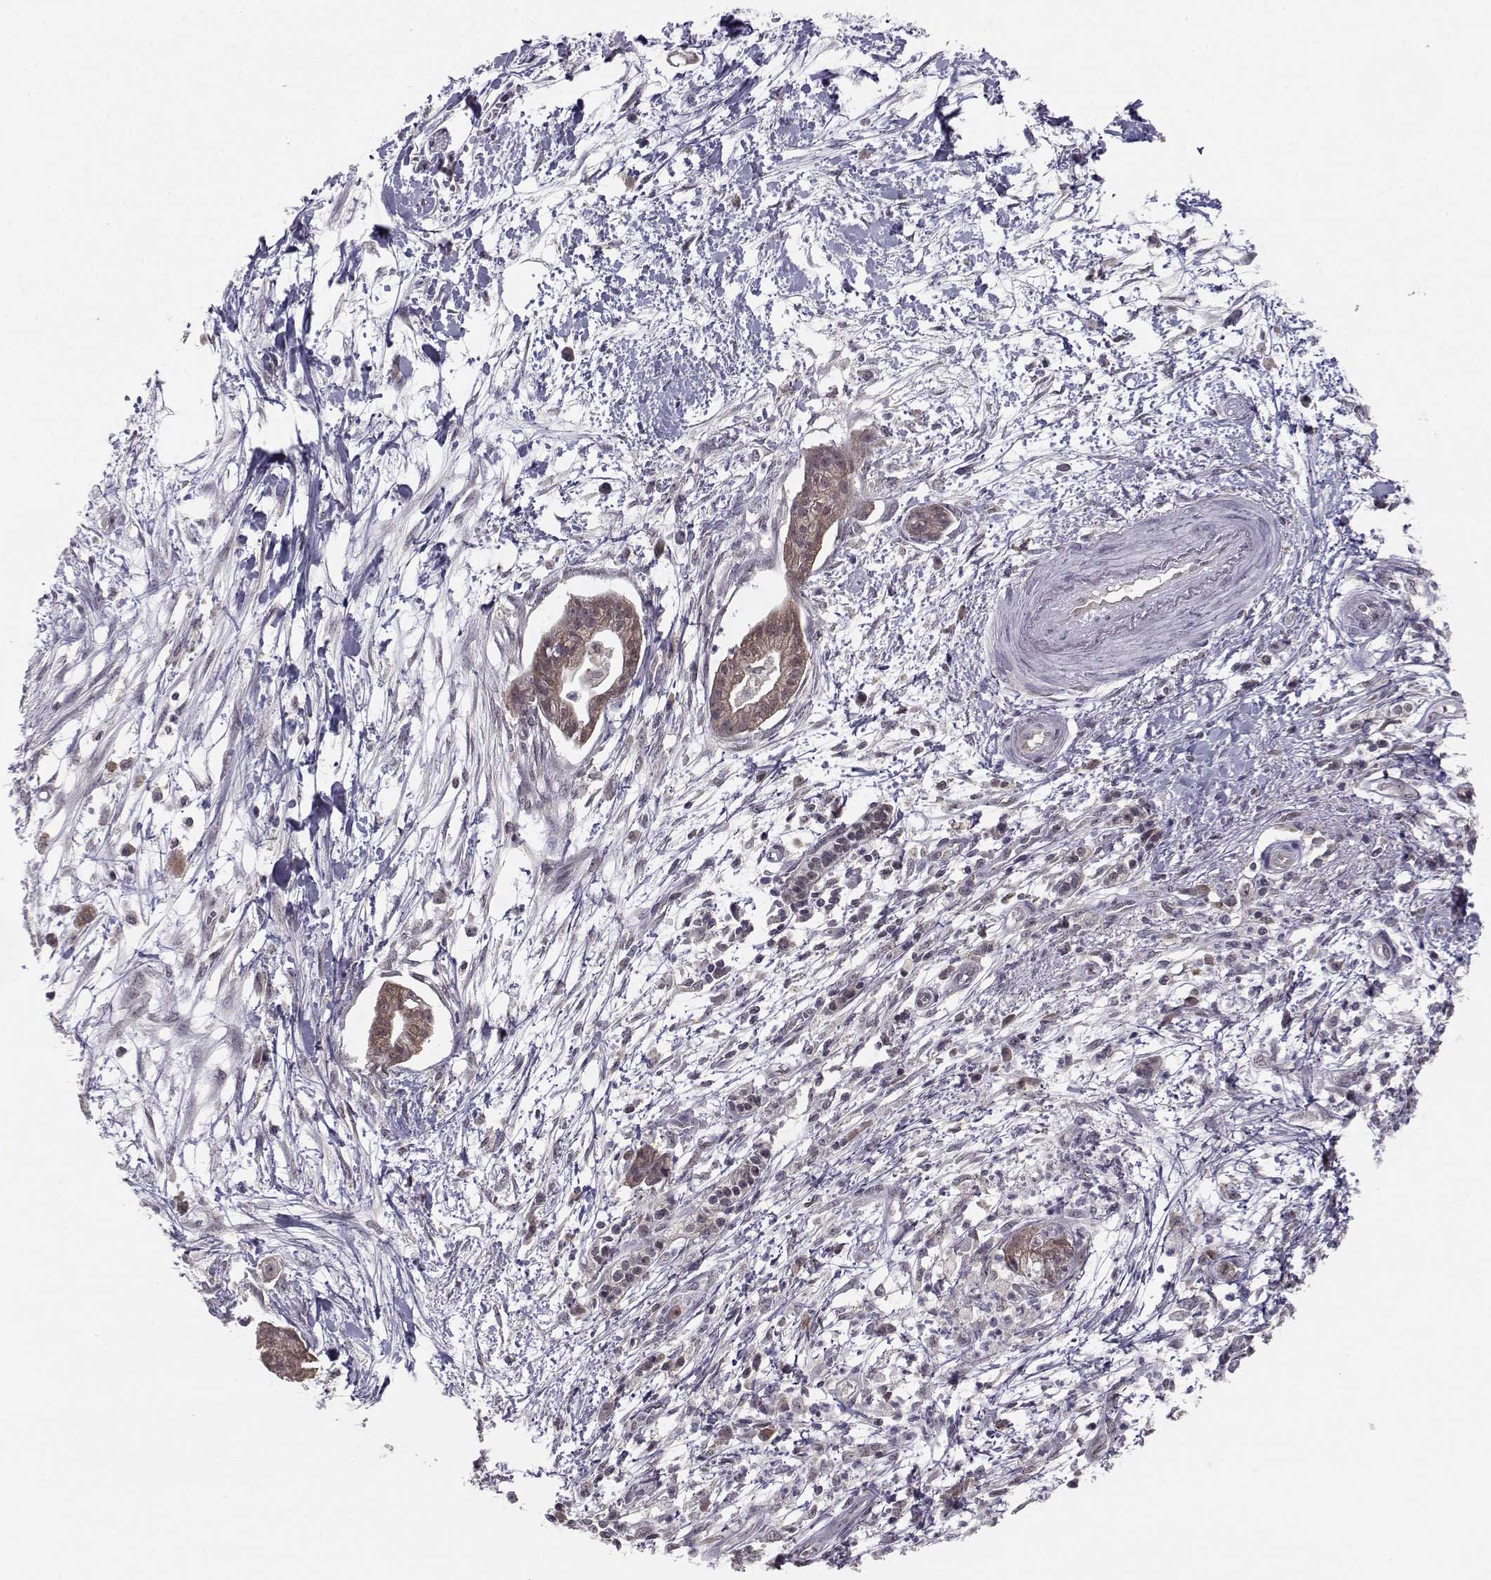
{"staining": {"intensity": "weak", "quantity": "25%-75%", "location": "cytoplasmic/membranous"}, "tissue": "pancreatic cancer", "cell_type": "Tumor cells", "image_type": "cancer", "snomed": [{"axis": "morphology", "description": "Normal tissue, NOS"}, {"axis": "morphology", "description": "Adenocarcinoma, NOS"}, {"axis": "topography", "description": "Lymph node"}, {"axis": "topography", "description": "Pancreas"}], "caption": "IHC histopathology image of neoplastic tissue: human pancreatic adenocarcinoma stained using IHC exhibits low levels of weak protein expression localized specifically in the cytoplasmic/membranous of tumor cells, appearing as a cytoplasmic/membranous brown color.", "gene": "KIF13B", "patient": {"sex": "female", "age": 58}}